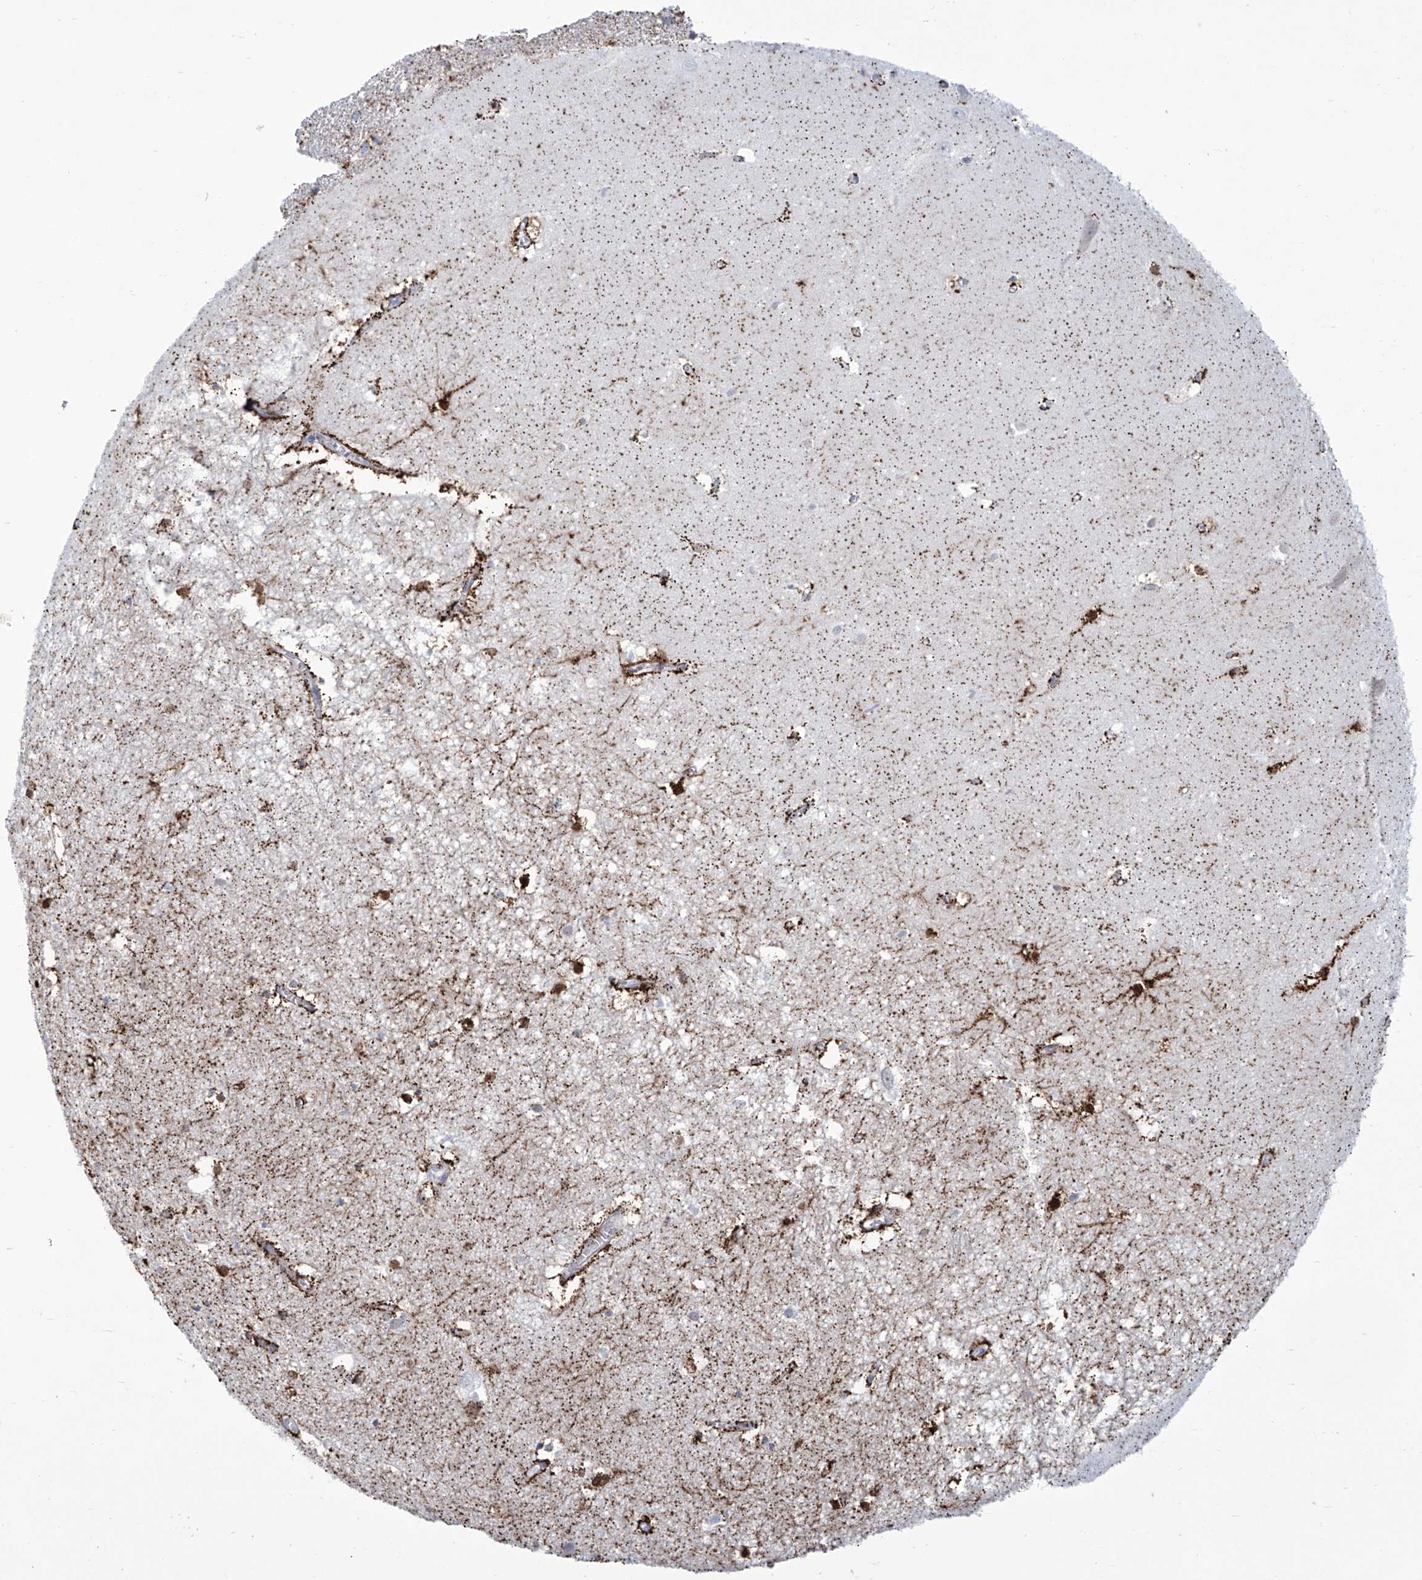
{"staining": {"intensity": "strong", "quantity": "25%-75%", "location": "cytoplasmic/membranous"}, "tissue": "hippocampus", "cell_type": "Glial cells", "image_type": "normal", "snomed": [{"axis": "morphology", "description": "Normal tissue, NOS"}, {"axis": "topography", "description": "Hippocampus"}], "caption": "This histopathology image displays immunohistochemistry (IHC) staining of unremarkable hippocampus, with high strong cytoplasmic/membranous expression in approximately 25%-75% of glial cells.", "gene": "ALDH6A1", "patient": {"sex": "female", "age": 64}}